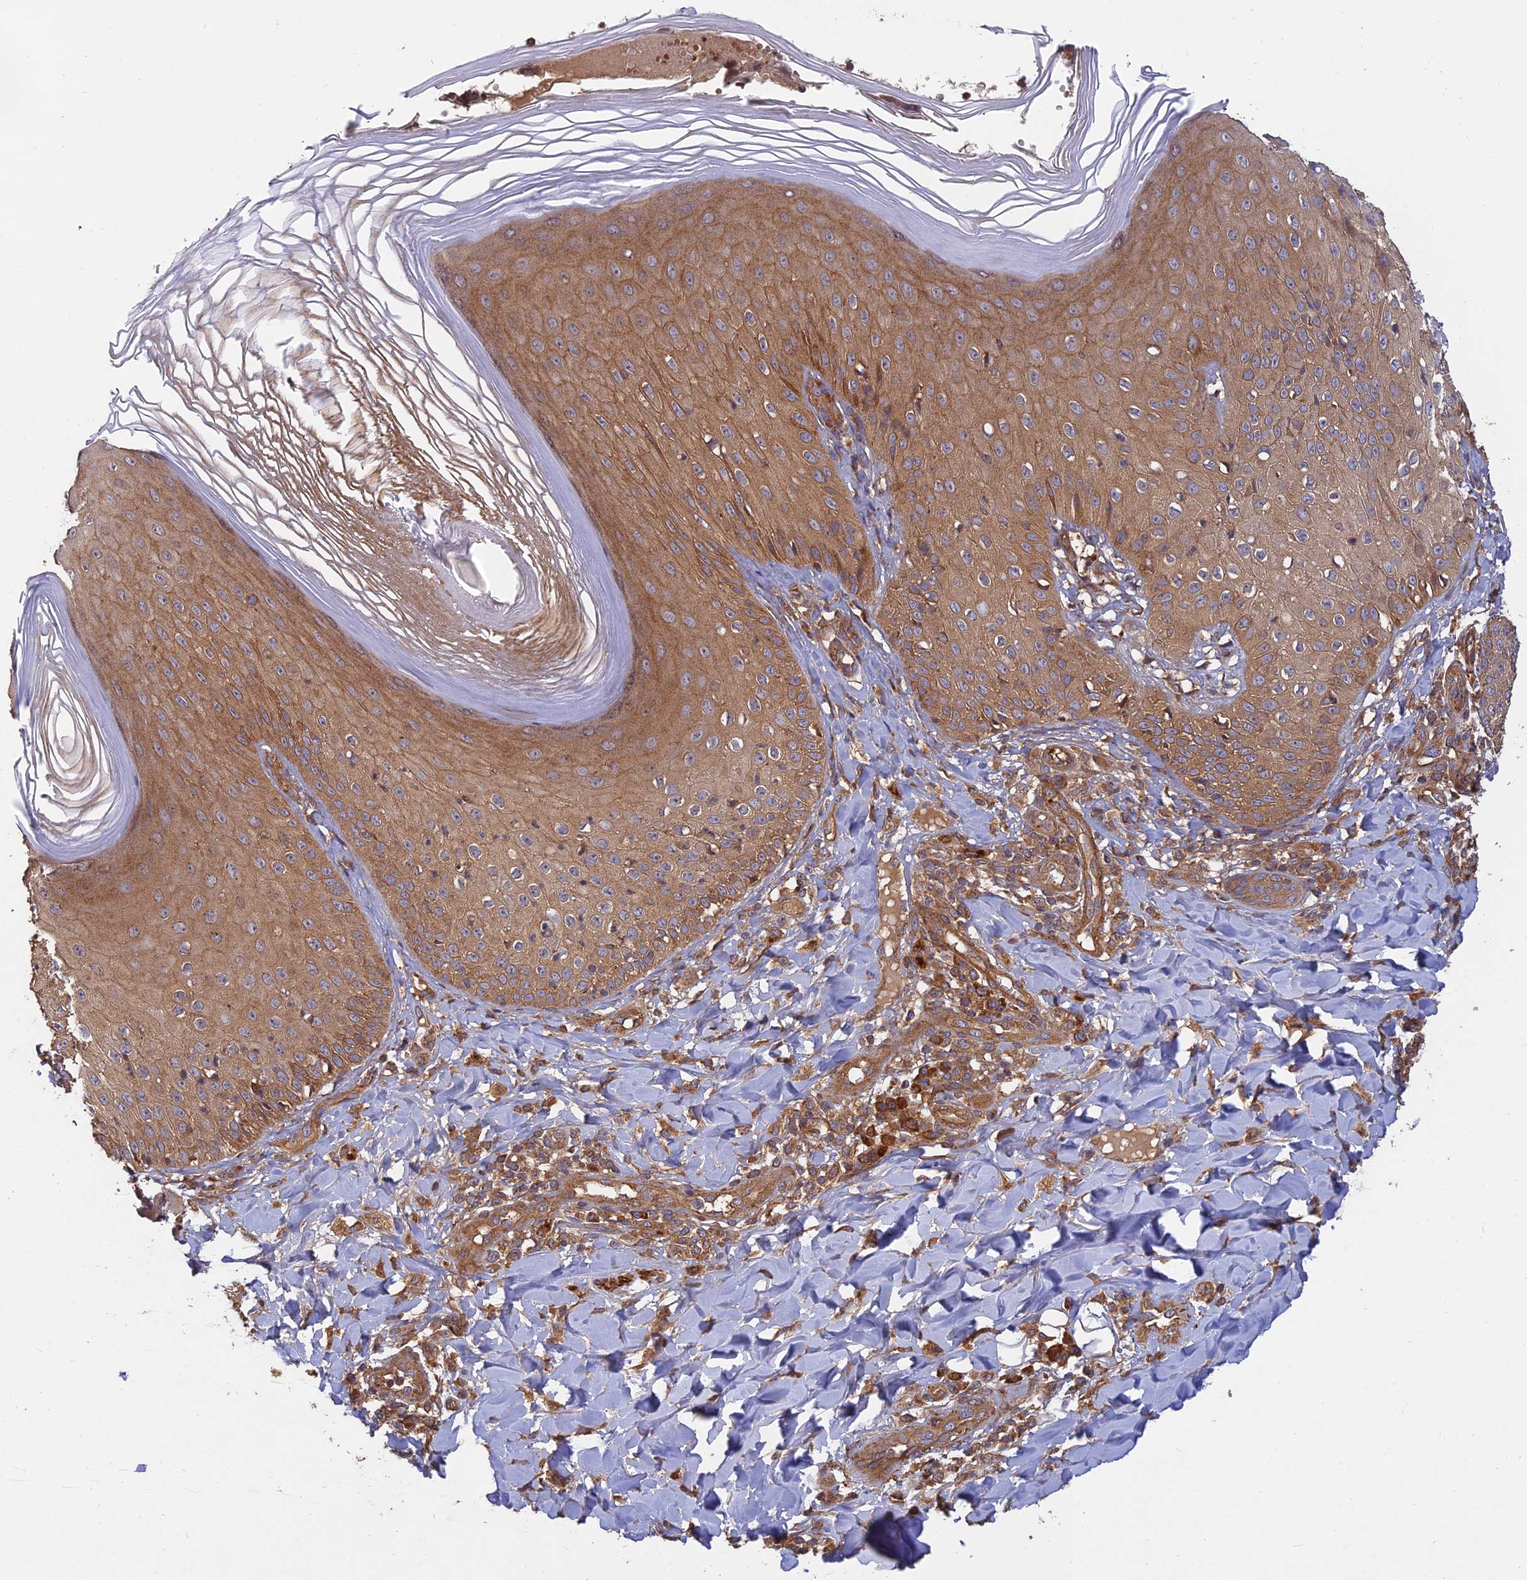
{"staining": {"intensity": "moderate", "quantity": ">75%", "location": "cytoplasmic/membranous"}, "tissue": "skin", "cell_type": "Epidermal cells", "image_type": "normal", "snomed": [{"axis": "morphology", "description": "Normal tissue, NOS"}, {"axis": "morphology", "description": "Inflammation, NOS"}, {"axis": "topography", "description": "Soft tissue"}, {"axis": "topography", "description": "Anal"}], "caption": "Protein staining reveals moderate cytoplasmic/membranous positivity in about >75% of epidermal cells in unremarkable skin.", "gene": "RELCH", "patient": {"sex": "female", "age": 15}}